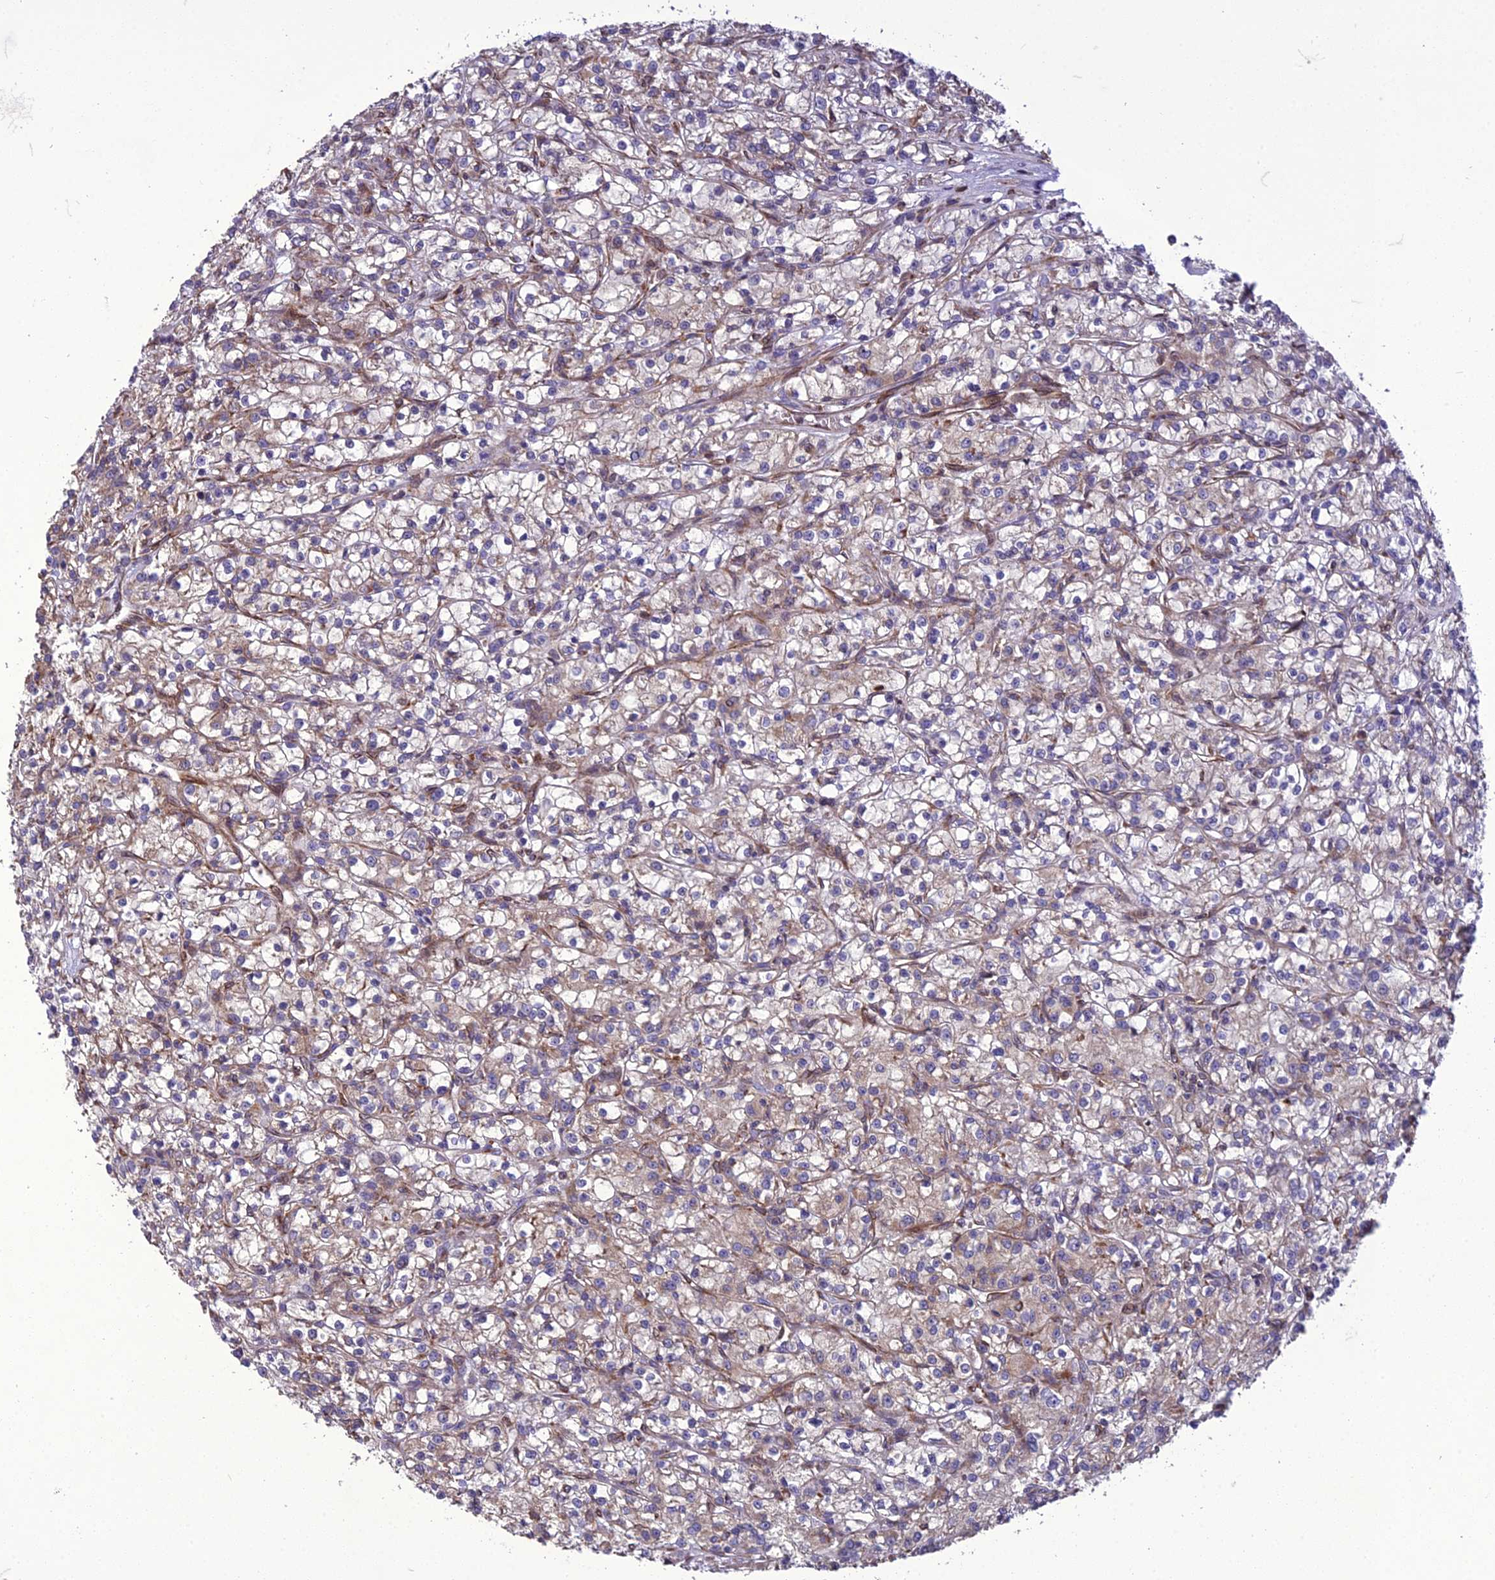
{"staining": {"intensity": "weak", "quantity": "25%-75%", "location": "cytoplasmic/membranous"}, "tissue": "renal cancer", "cell_type": "Tumor cells", "image_type": "cancer", "snomed": [{"axis": "morphology", "description": "Adenocarcinoma, NOS"}, {"axis": "topography", "description": "Kidney"}], "caption": "Protein expression analysis of human renal cancer reveals weak cytoplasmic/membranous positivity in approximately 25%-75% of tumor cells. The staining was performed using DAB (3,3'-diaminobenzidine), with brown indicating positive protein expression. Nuclei are stained blue with hematoxylin.", "gene": "GIMAP1", "patient": {"sex": "female", "age": 59}}